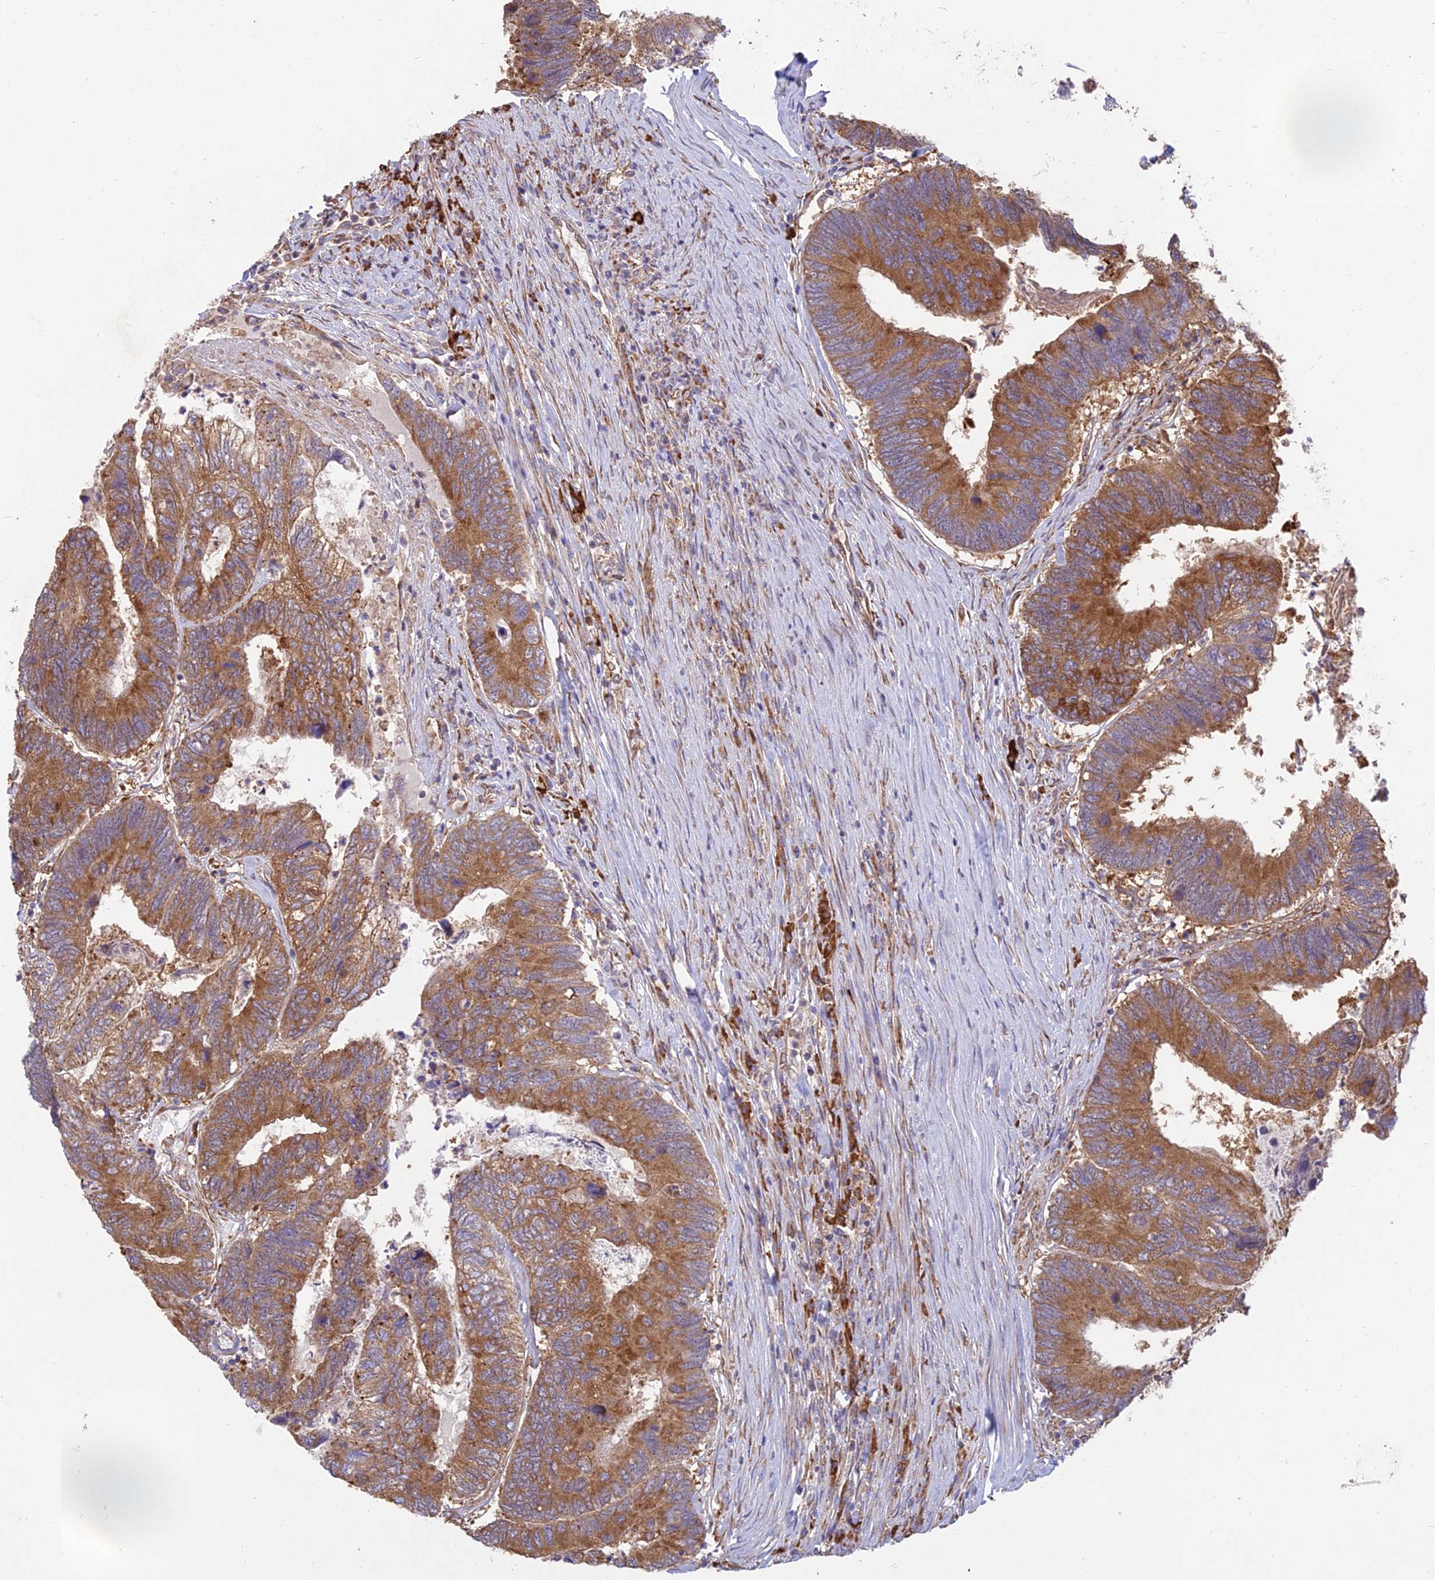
{"staining": {"intensity": "moderate", "quantity": ">75%", "location": "cytoplasmic/membranous"}, "tissue": "colorectal cancer", "cell_type": "Tumor cells", "image_type": "cancer", "snomed": [{"axis": "morphology", "description": "Adenocarcinoma, NOS"}, {"axis": "topography", "description": "Colon"}], "caption": "IHC image of colorectal adenocarcinoma stained for a protein (brown), which demonstrates medium levels of moderate cytoplasmic/membranous positivity in about >75% of tumor cells.", "gene": "NXNL2", "patient": {"sex": "female", "age": 67}}